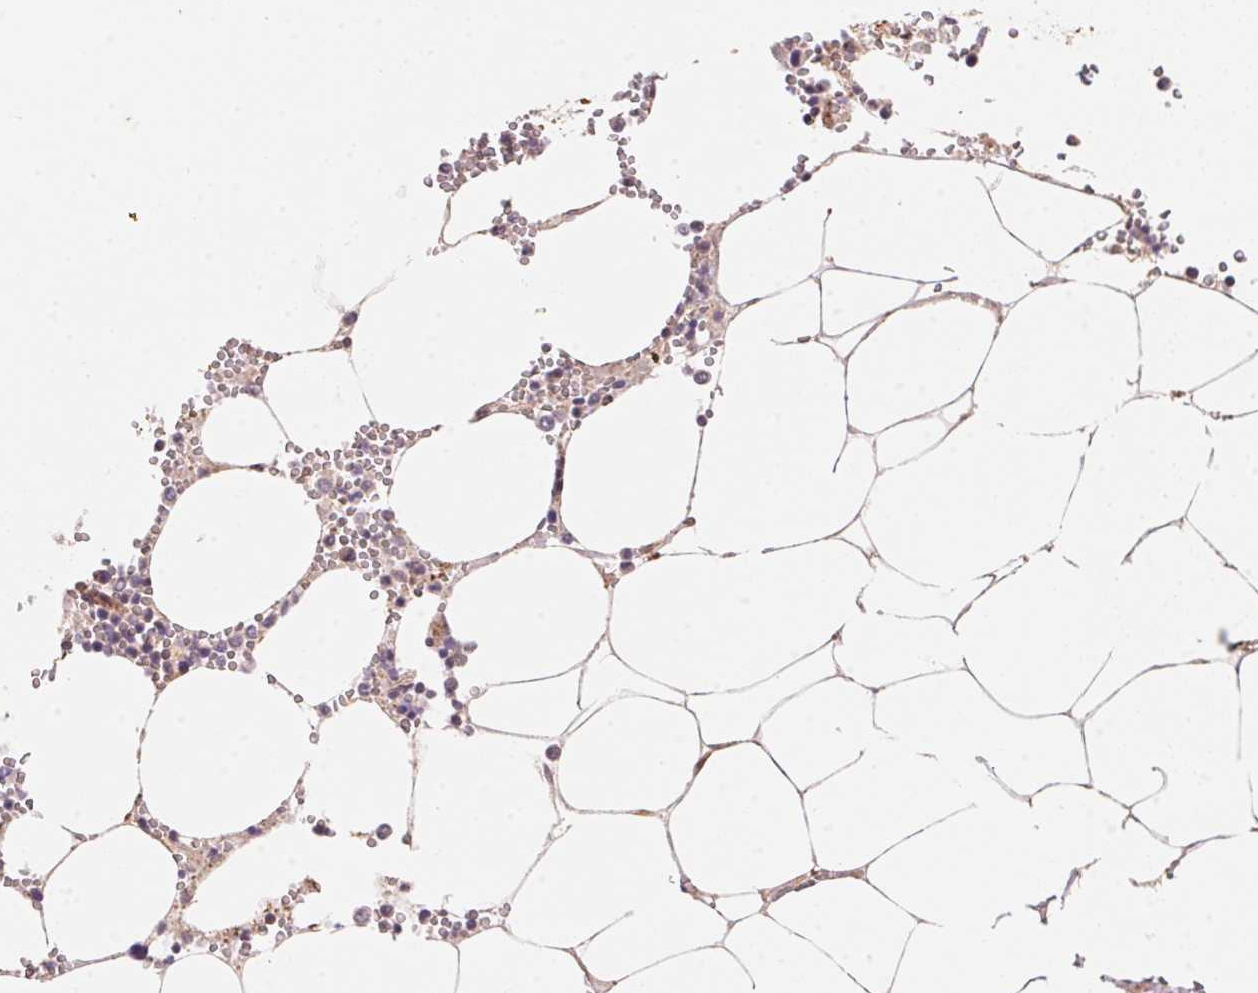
{"staining": {"intensity": "moderate", "quantity": "25%-75%", "location": "cytoplasmic/membranous"}, "tissue": "bone marrow", "cell_type": "Hematopoietic cells", "image_type": "normal", "snomed": [{"axis": "morphology", "description": "Normal tissue, NOS"}, {"axis": "topography", "description": "Bone marrow"}], "caption": "Bone marrow stained with a brown dye exhibits moderate cytoplasmic/membranous positive positivity in approximately 25%-75% of hematopoietic cells.", "gene": "TNIP2", "patient": {"sex": "male", "age": 54}}